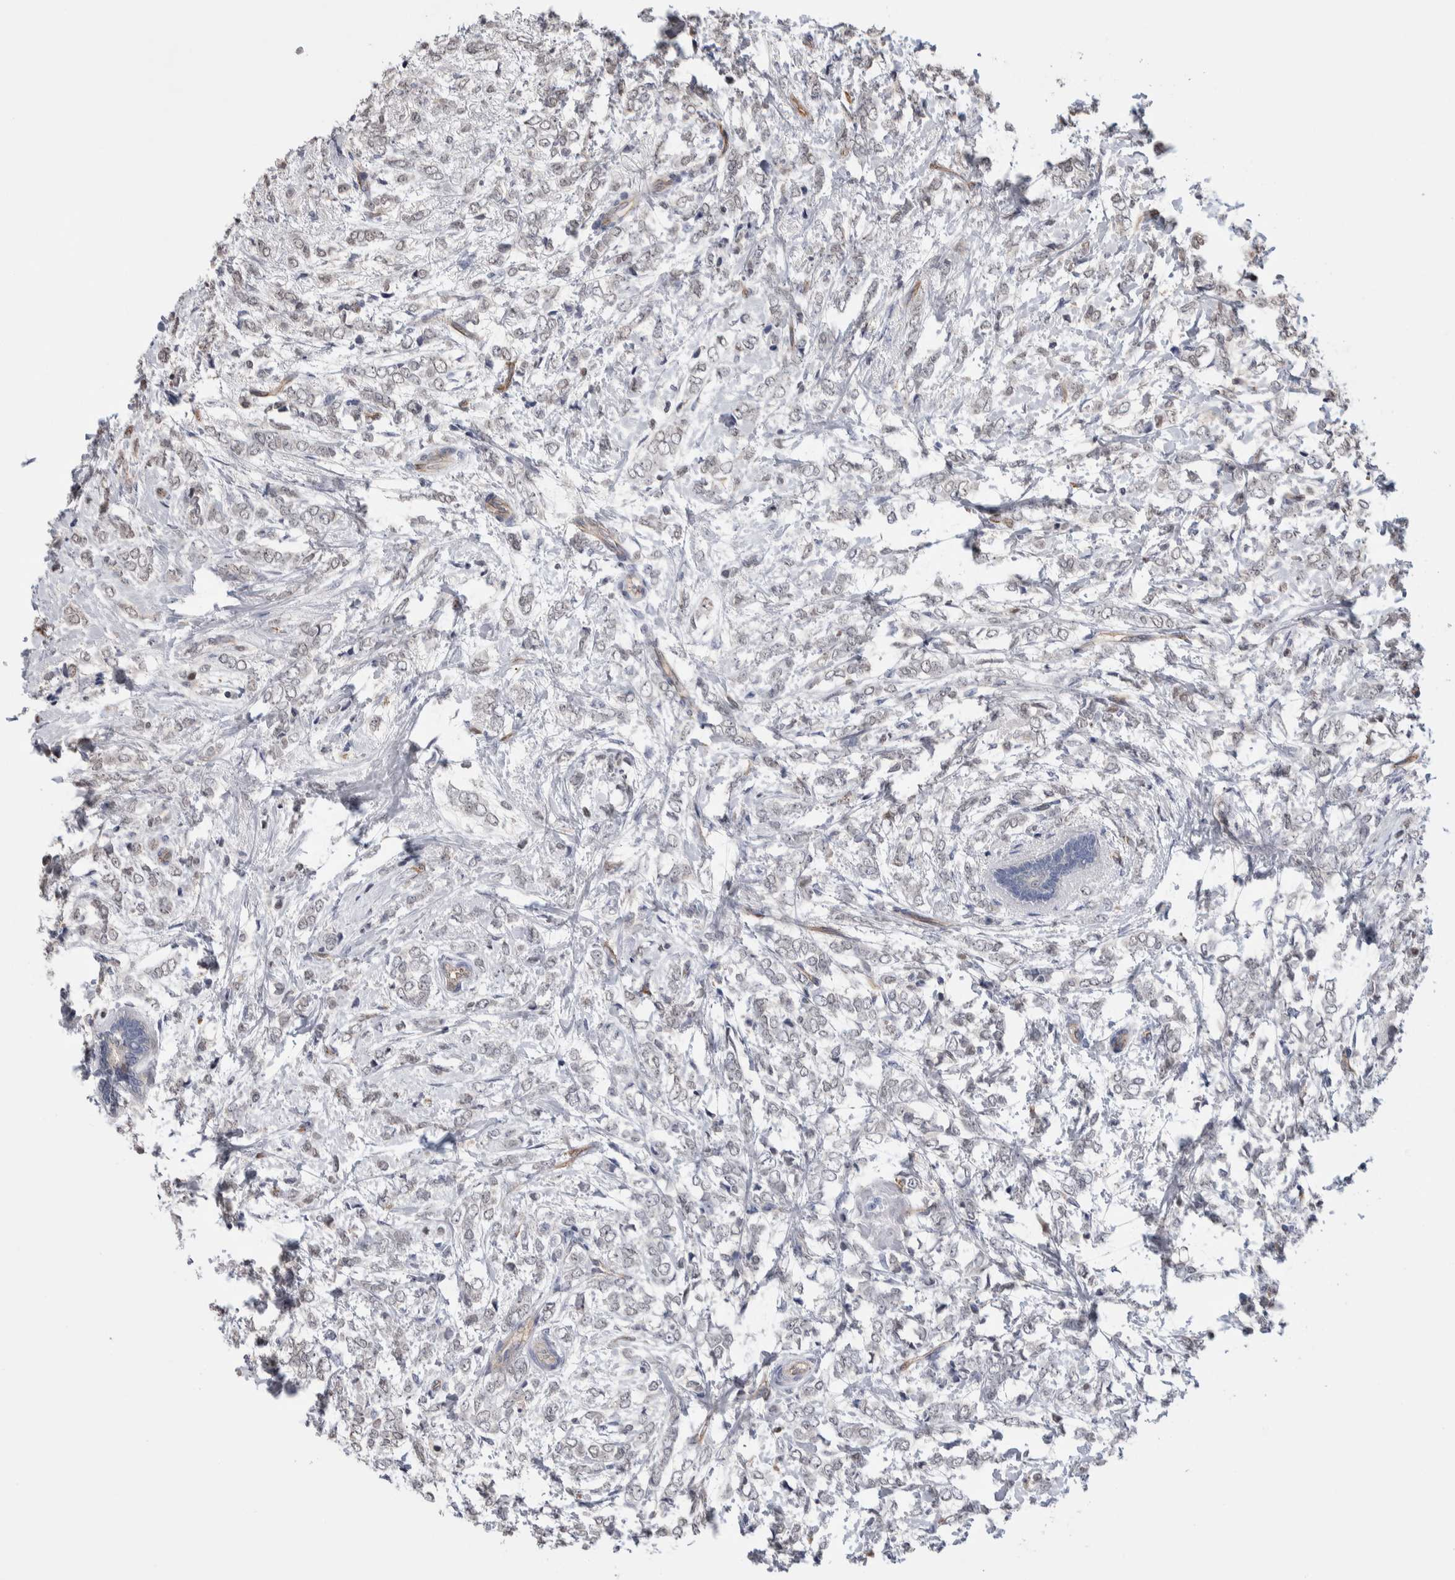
{"staining": {"intensity": "negative", "quantity": "none", "location": "none"}, "tissue": "breast cancer", "cell_type": "Tumor cells", "image_type": "cancer", "snomed": [{"axis": "morphology", "description": "Normal tissue, NOS"}, {"axis": "morphology", "description": "Lobular carcinoma"}, {"axis": "topography", "description": "Breast"}], "caption": "This photomicrograph is of breast cancer stained with IHC to label a protein in brown with the nuclei are counter-stained blue. There is no positivity in tumor cells.", "gene": "ZBTB49", "patient": {"sex": "female", "age": 47}}